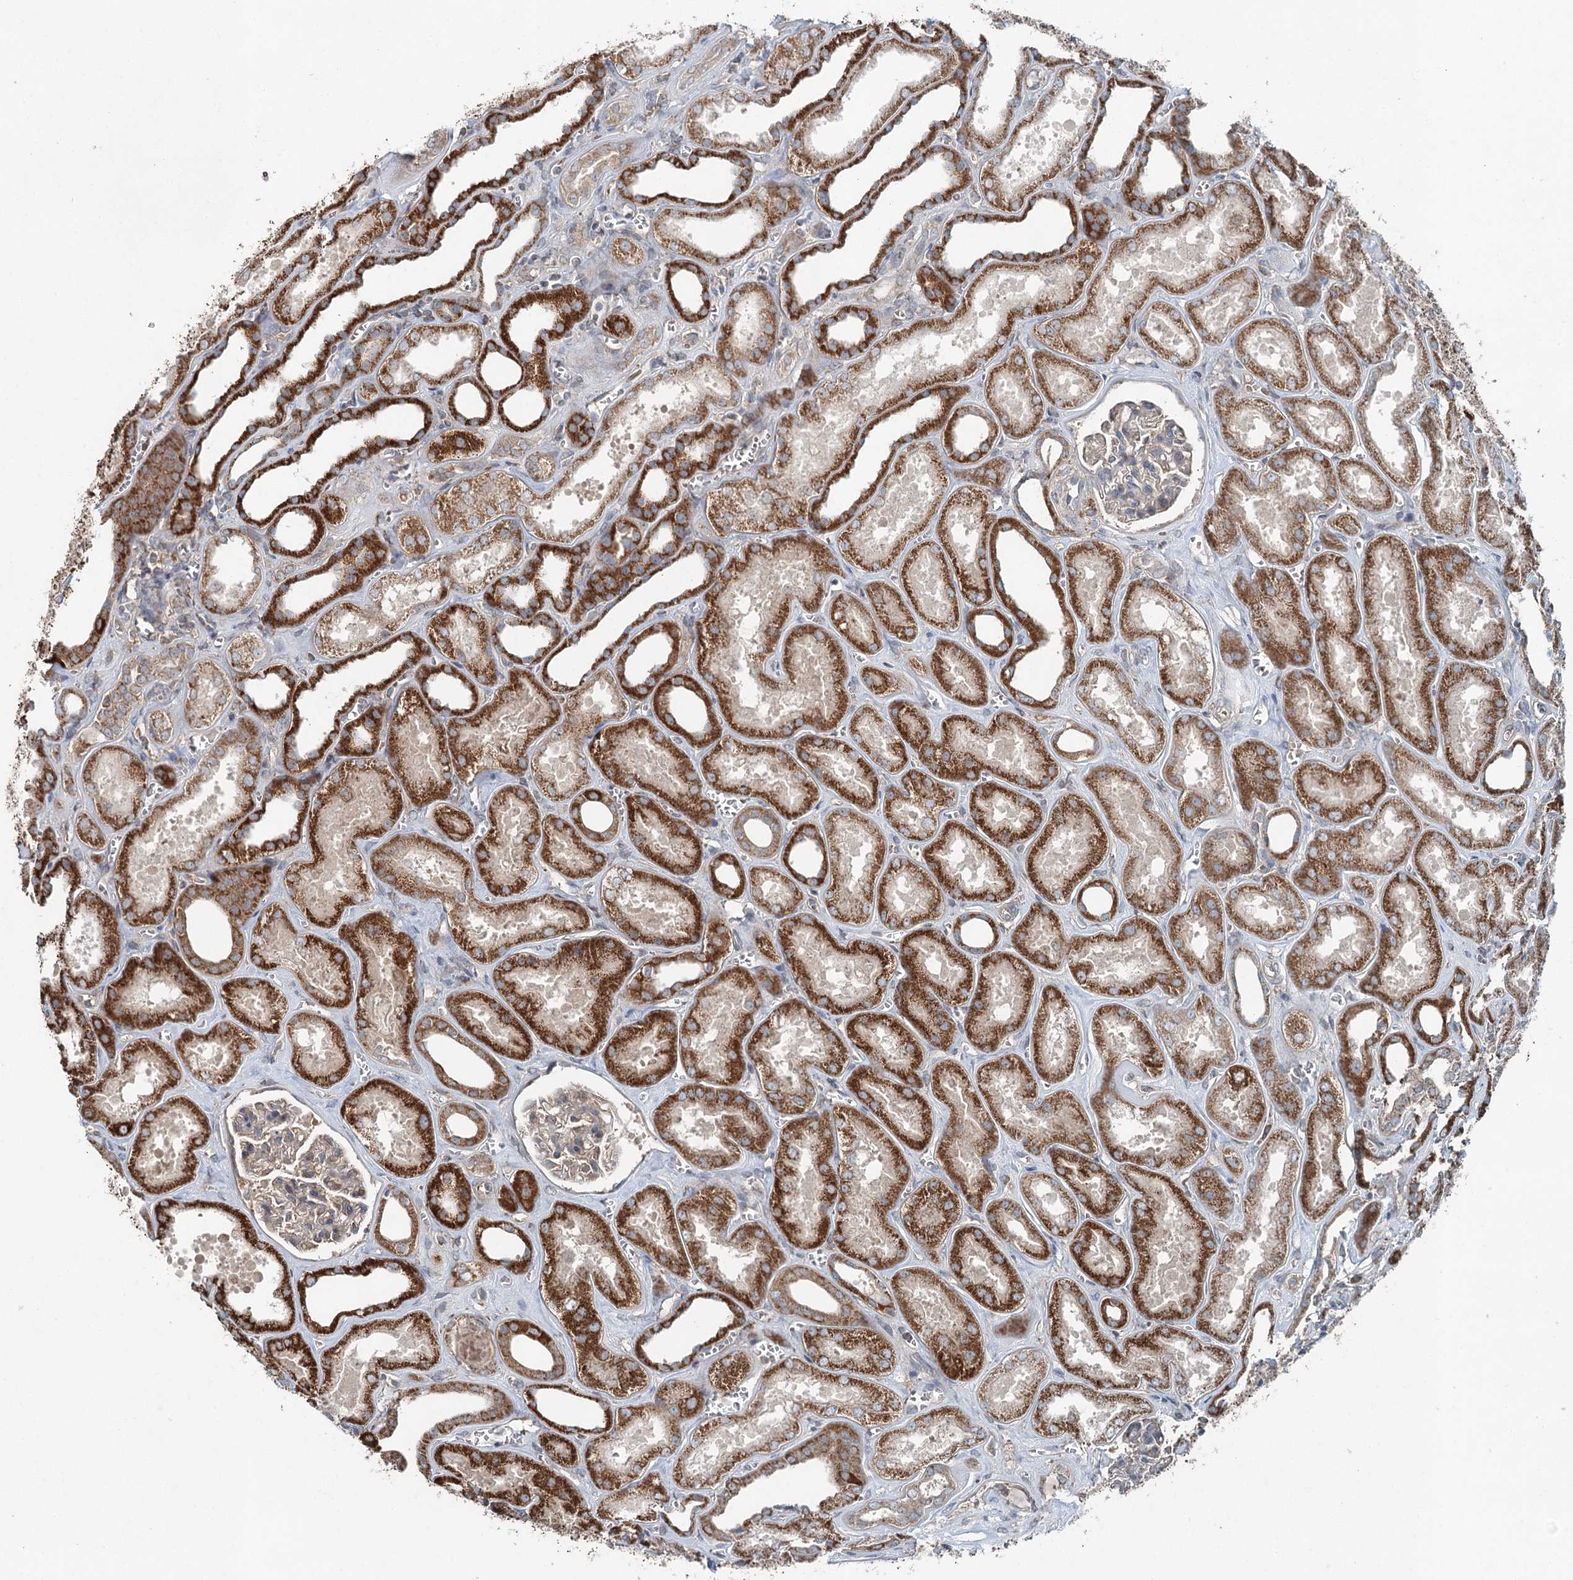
{"staining": {"intensity": "weak", "quantity": "<25%", "location": "cytoplasmic/membranous"}, "tissue": "kidney", "cell_type": "Cells in glomeruli", "image_type": "normal", "snomed": [{"axis": "morphology", "description": "Normal tissue, NOS"}, {"axis": "morphology", "description": "Adenocarcinoma, NOS"}, {"axis": "topography", "description": "Kidney"}], "caption": "The immunohistochemistry micrograph has no significant expression in cells in glomeruli of kidney.", "gene": "SKIC3", "patient": {"sex": "female", "age": 68}}